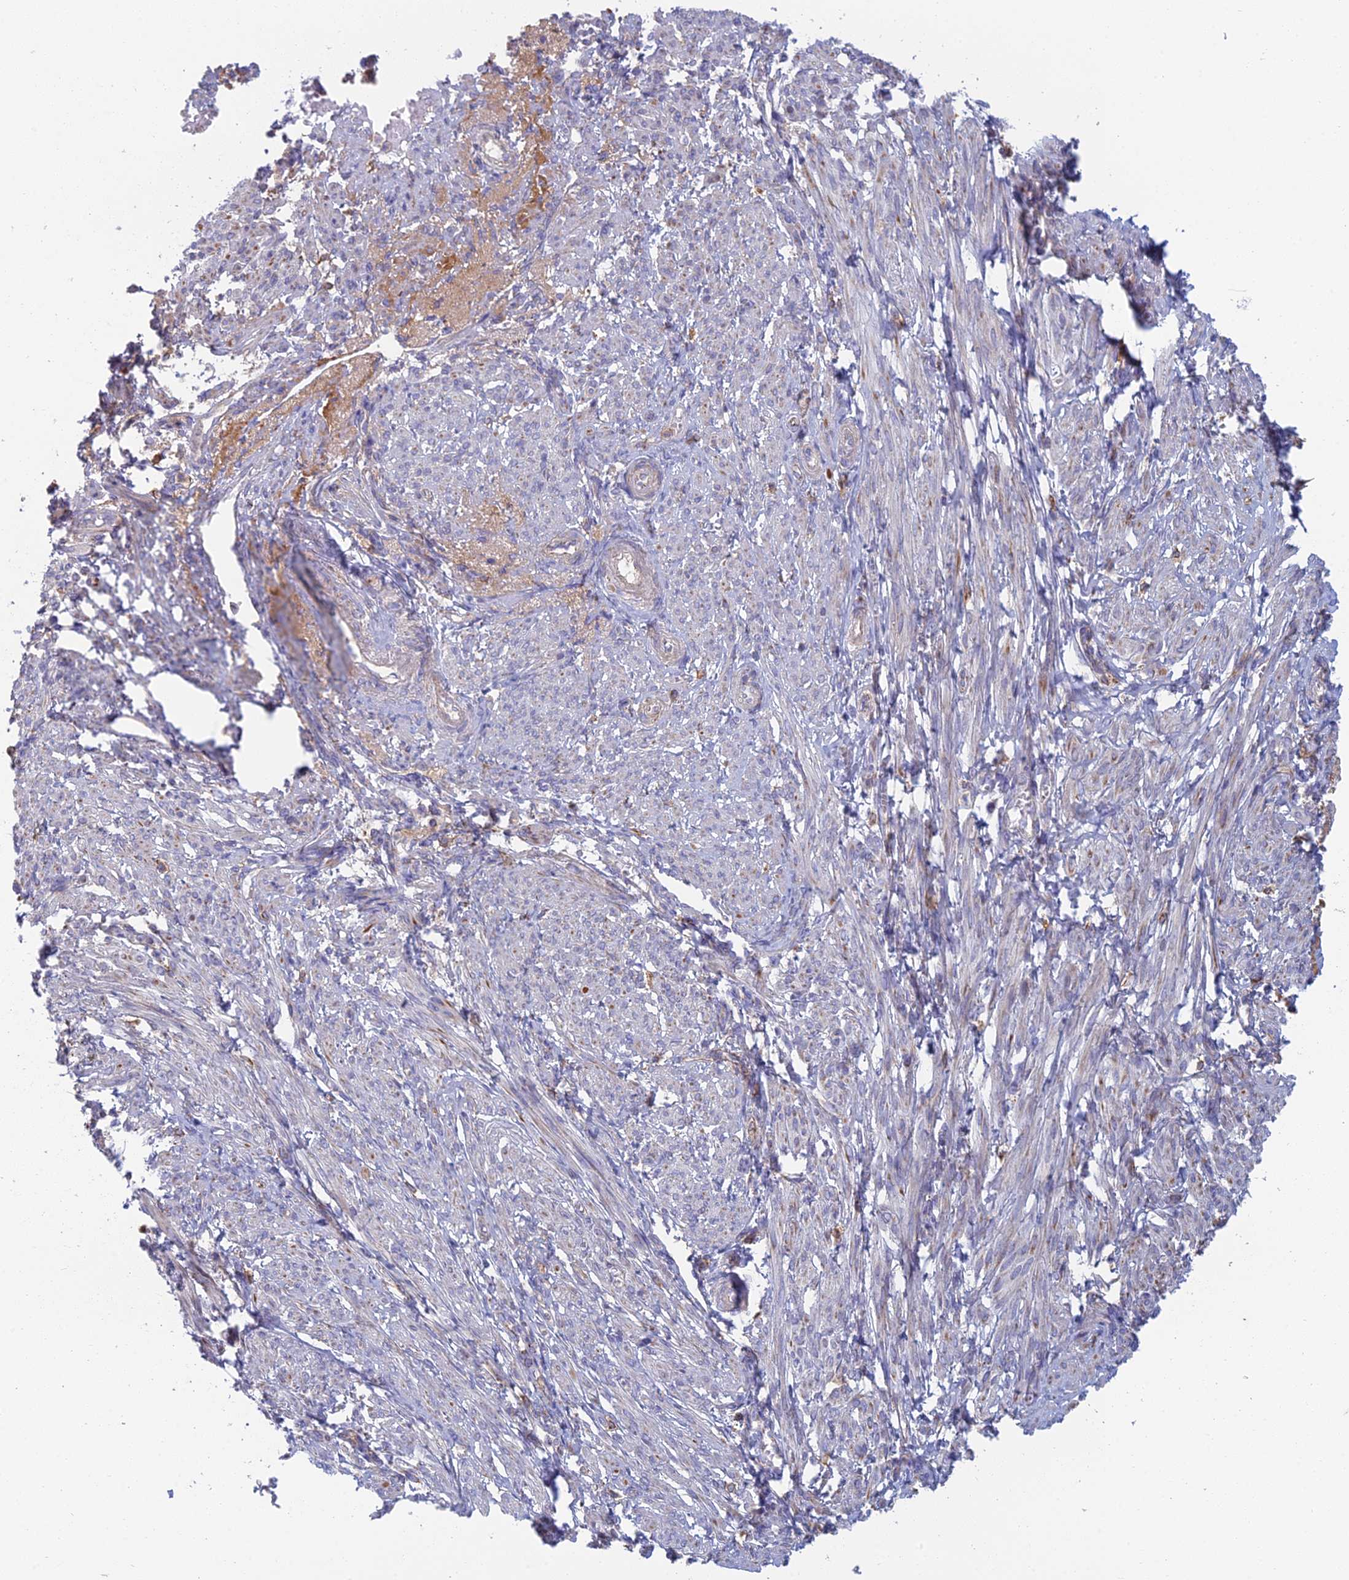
{"staining": {"intensity": "negative", "quantity": "none", "location": "none"}, "tissue": "smooth muscle", "cell_type": "Smooth muscle cells", "image_type": "normal", "snomed": [{"axis": "morphology", "description": "Normal tissue, NOS"}, {"axis": "topography", "description": "Smooth muscle"}], "caption": "High power microscopy histopathology image of an immunohistochemistry micrograph of normal smooth muscle, revealing no significant expression in smooth muscle cells.", "gene": "IFTAP", "patient": {"sex": "female", "age": 39}}